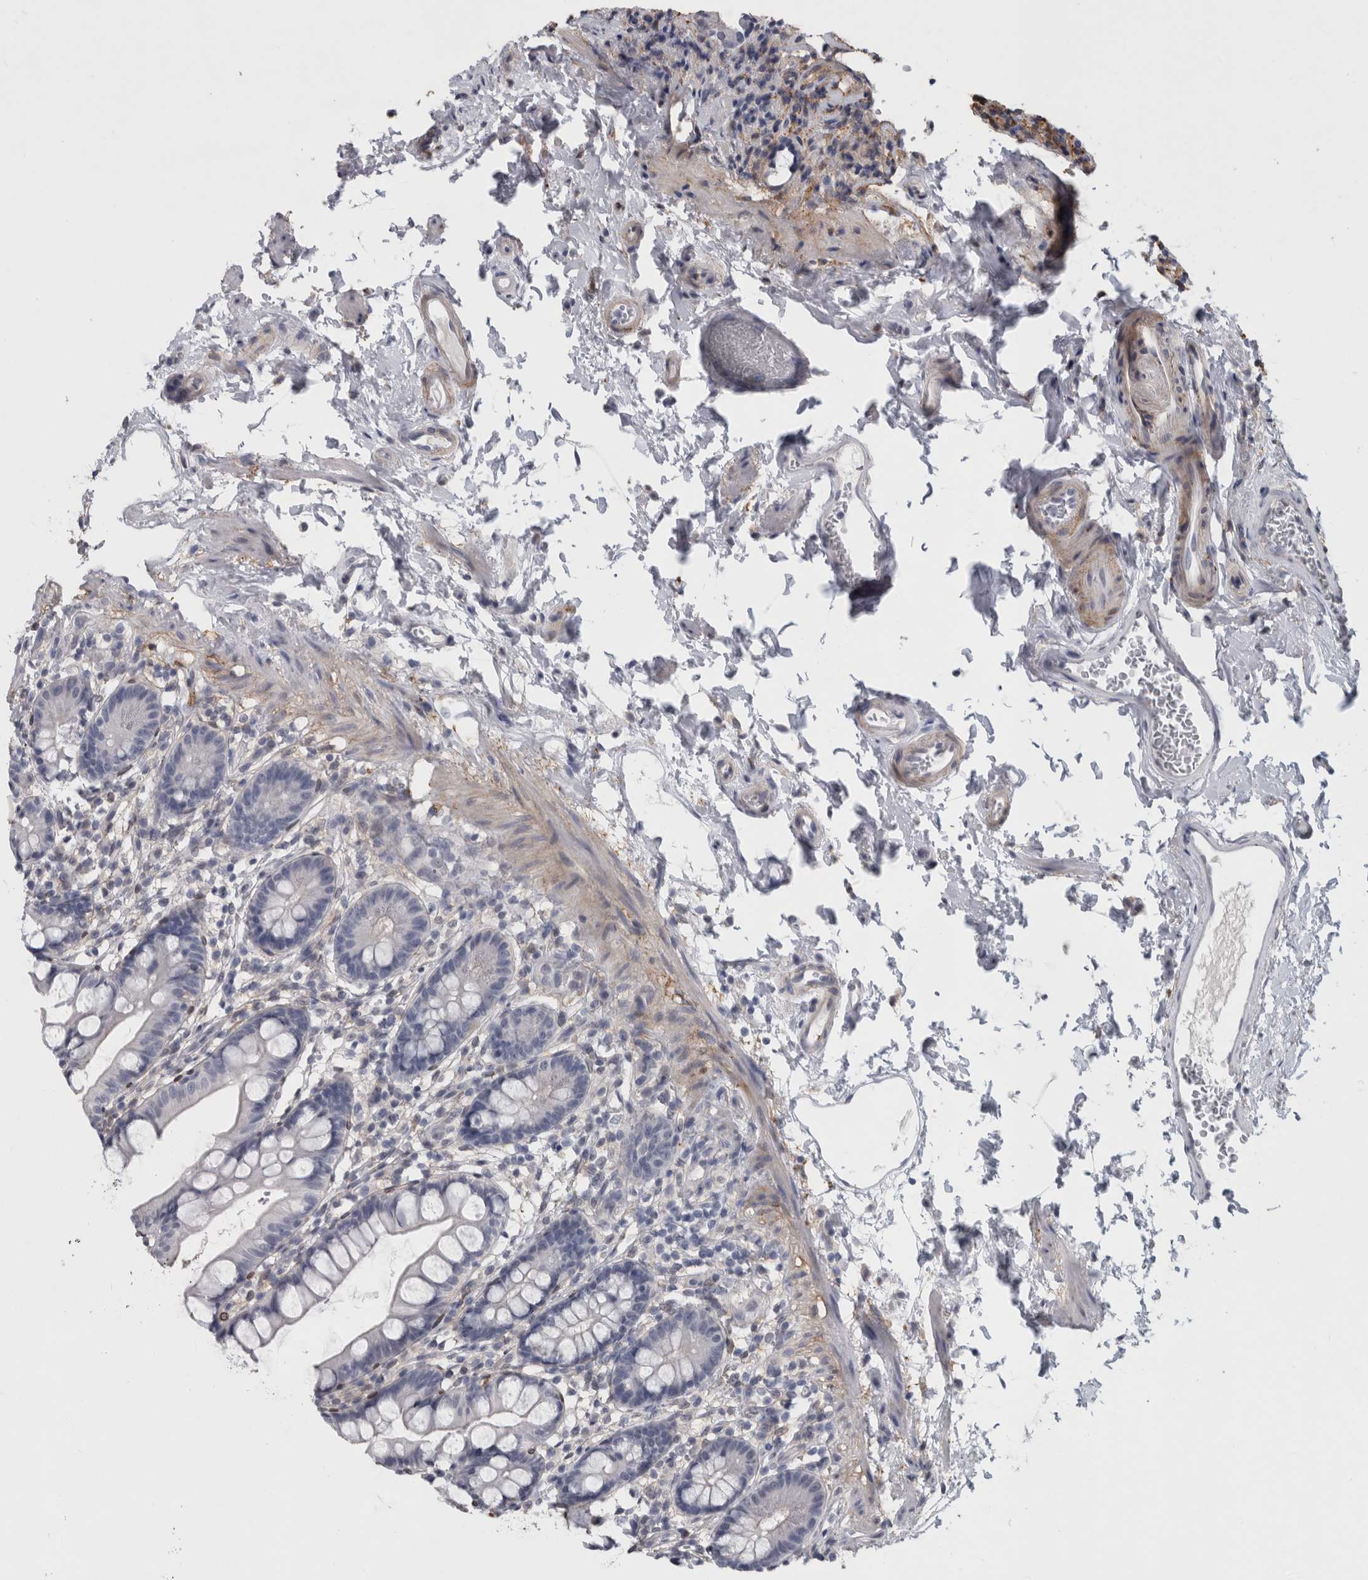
{"staining": {"intensity": "negative", "quantity": "none", "location": "none"}, "tissue": "small intestine", "cell_type": "Glandular cells", "image_type": "normal", "snomed": [{"axis": "morphology", "description": "Normal tissue, NOS"}, {"axis": "topography", "description": "Small intestine"}], "caption": "IHC of unremarkable human small intestine demonstrates no staining in glandular cells.", "gene": "DNAJC24", "patient": {"sex": "female", "age": 84}}